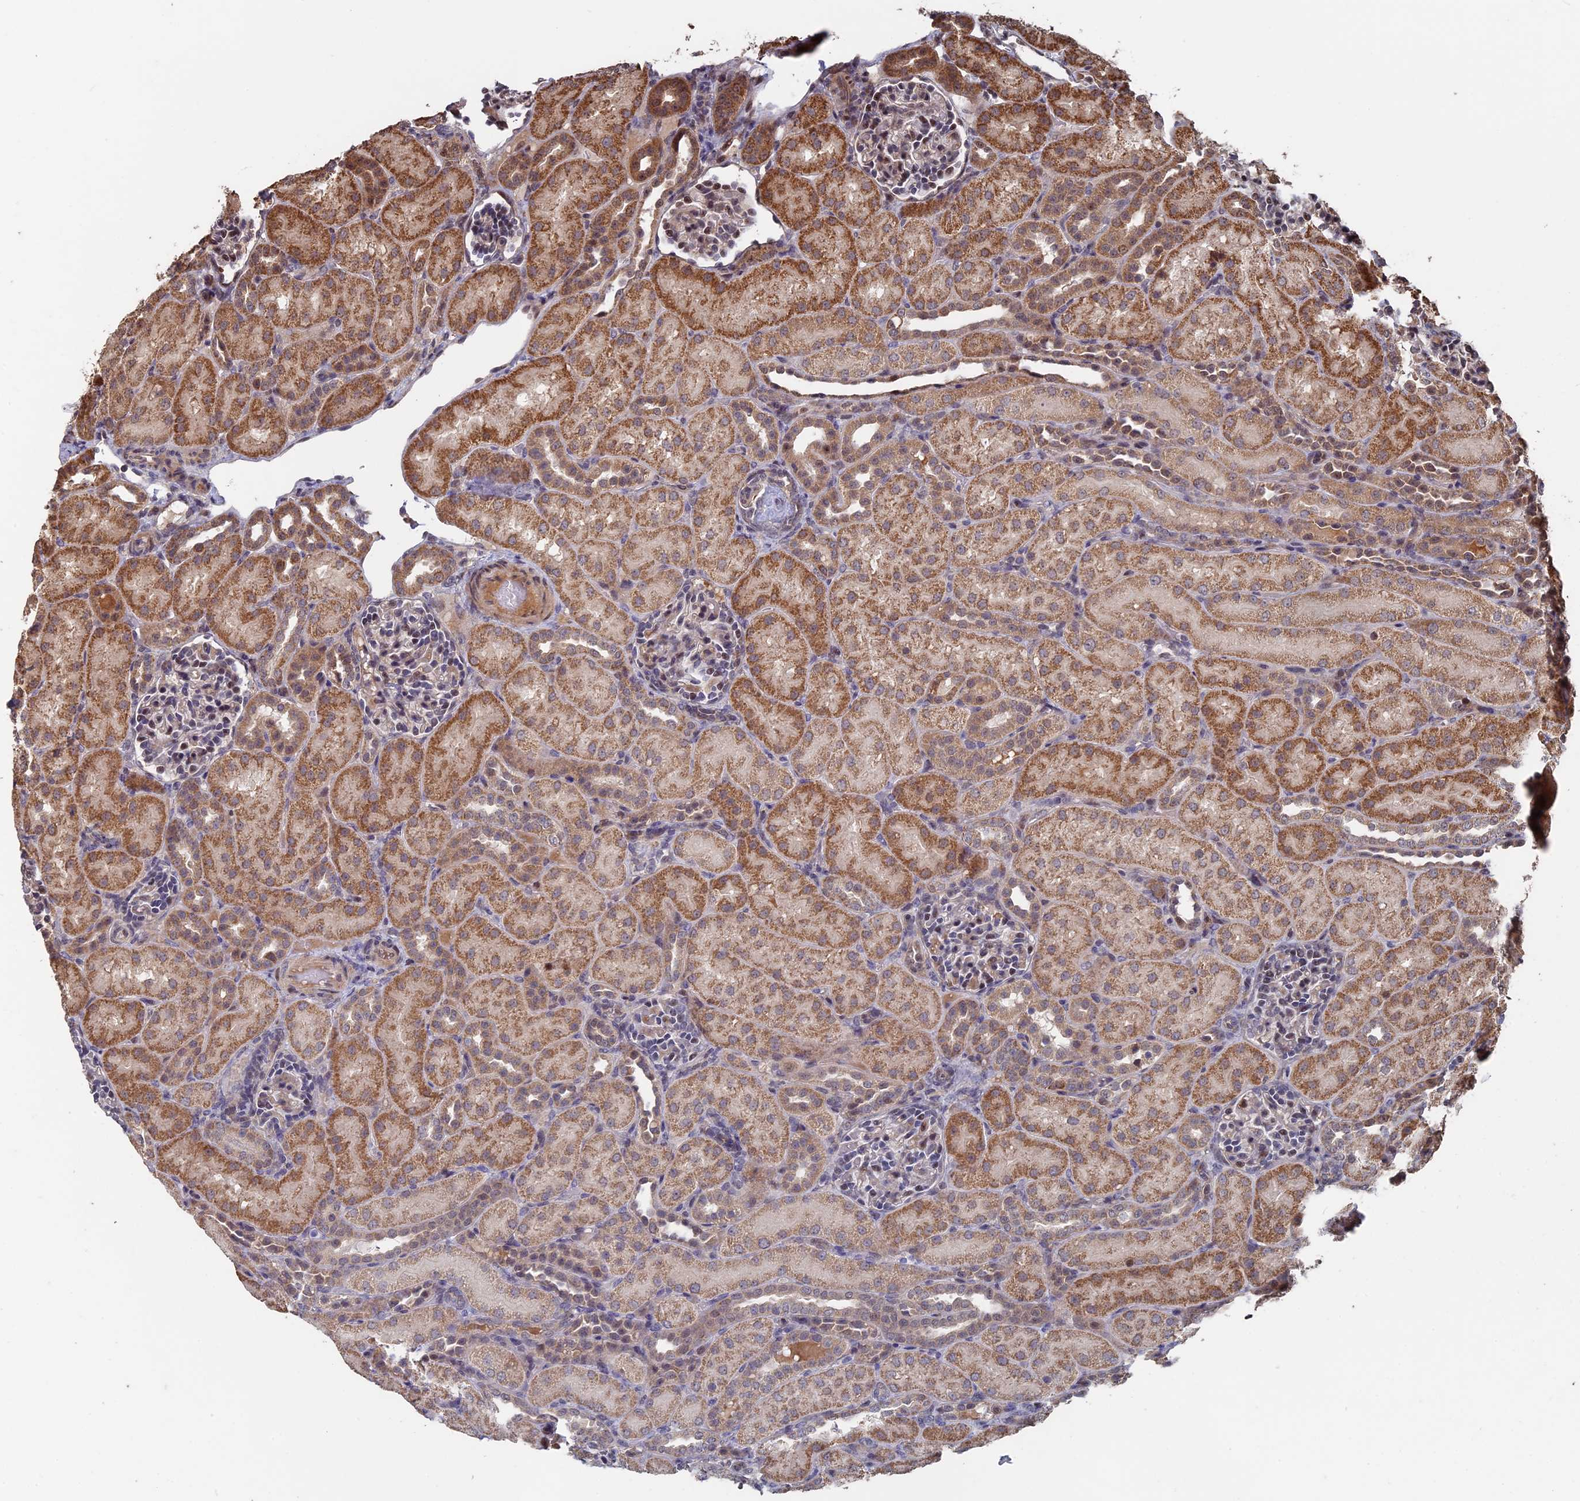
{"staining": {"intensity": "moderate", "quantity": "25%-75%", "location": "nuclear"}, "tissue": "kidney", "cell_type": "Cells in glomeruli", "image_type": "normal", "snomed": [{"axis": "morphology", "description": "Normal tissue, NOS"}, {"axis": "topography", "description": "Kidney"}], "caption": "Approximately 25%-75% of cells in glomeruli in benign human kidney exhibit moderate nuclear protein staining as visualized by brown immunohistochemical staining.", "gene": "KIAA1328", "patient": {"sex": "male", "age": 1}}